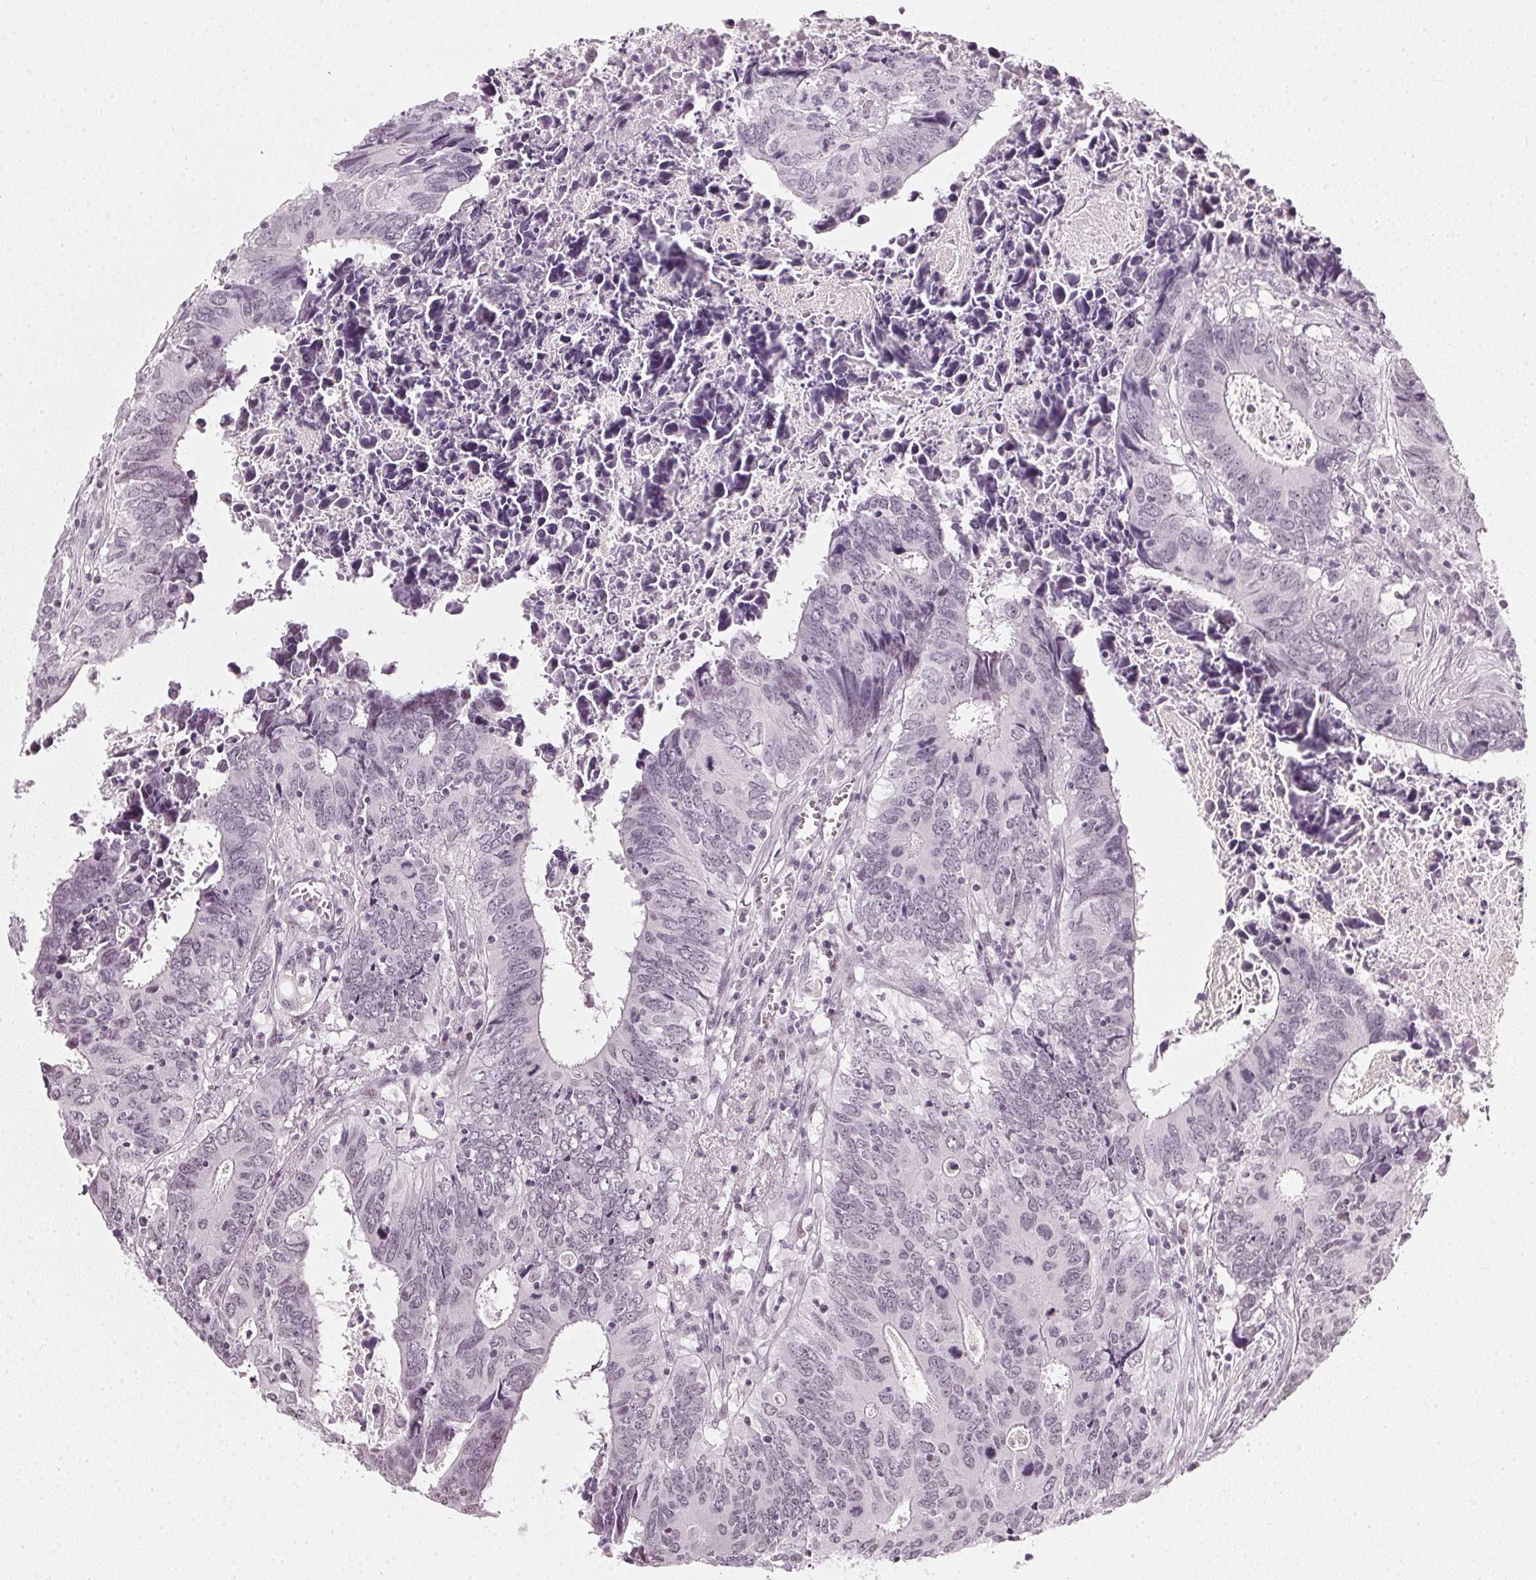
{"staining": {"intensity": "negative", "quantity": "none", "location": "none"}, "tissue": "colorectal cancer", "cell_type": "Tumor cells", "image_type": "cancer", "snomed": [{"axis": "morphology", "description": "Adenocarcinoma, NOS"}, {"axis": "topography", "description": "Colon"}], "caption": "Colorectal cancer was stained to show a protein in brown. There is no significant staining in tumor cells.", "gene": "DNAJC6", "patient": {"sex": "female", "age": 82}}